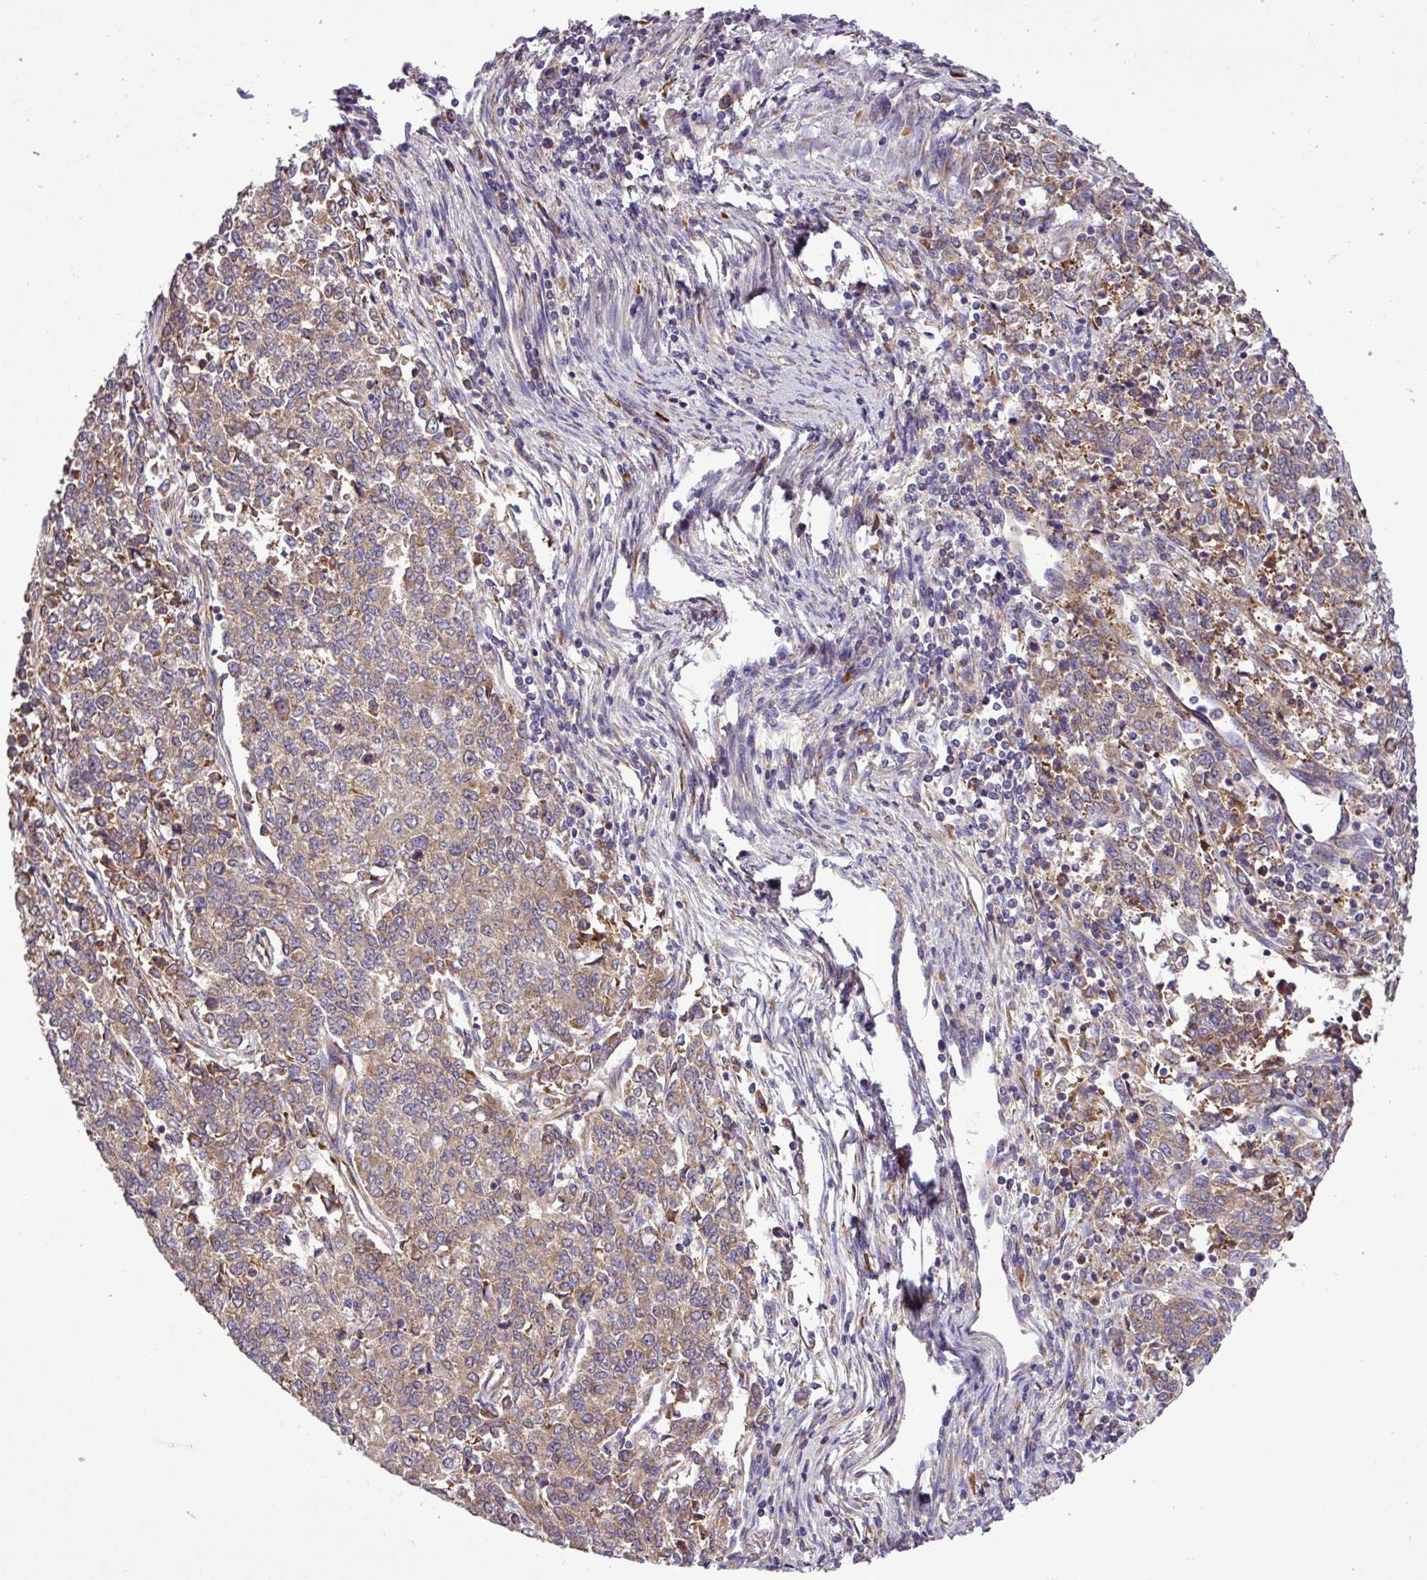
{"staining": {"intensity": "moderate", "quantity": ">75%", "location": "cytoplasmic/membranous"}, "tissue": "endometrial cancer", "cell_type": "Tumor cells", "image_type": "cancer", "snomed": [{"axis": "morphology", "description": "Adenocarcinoma, NOS"}, {"axis": "topography", "description": "Endometrium"}], "caption": "DAB (3,3'-diaminobenzidine) immunohistochemical staining of human endometrial cancer demonstrates moderate cytoplasmic/membranous protein staining in about >75% of tumor cells.", "gene": "RPL13", "patient": {"sex": "female", "age": 50}}